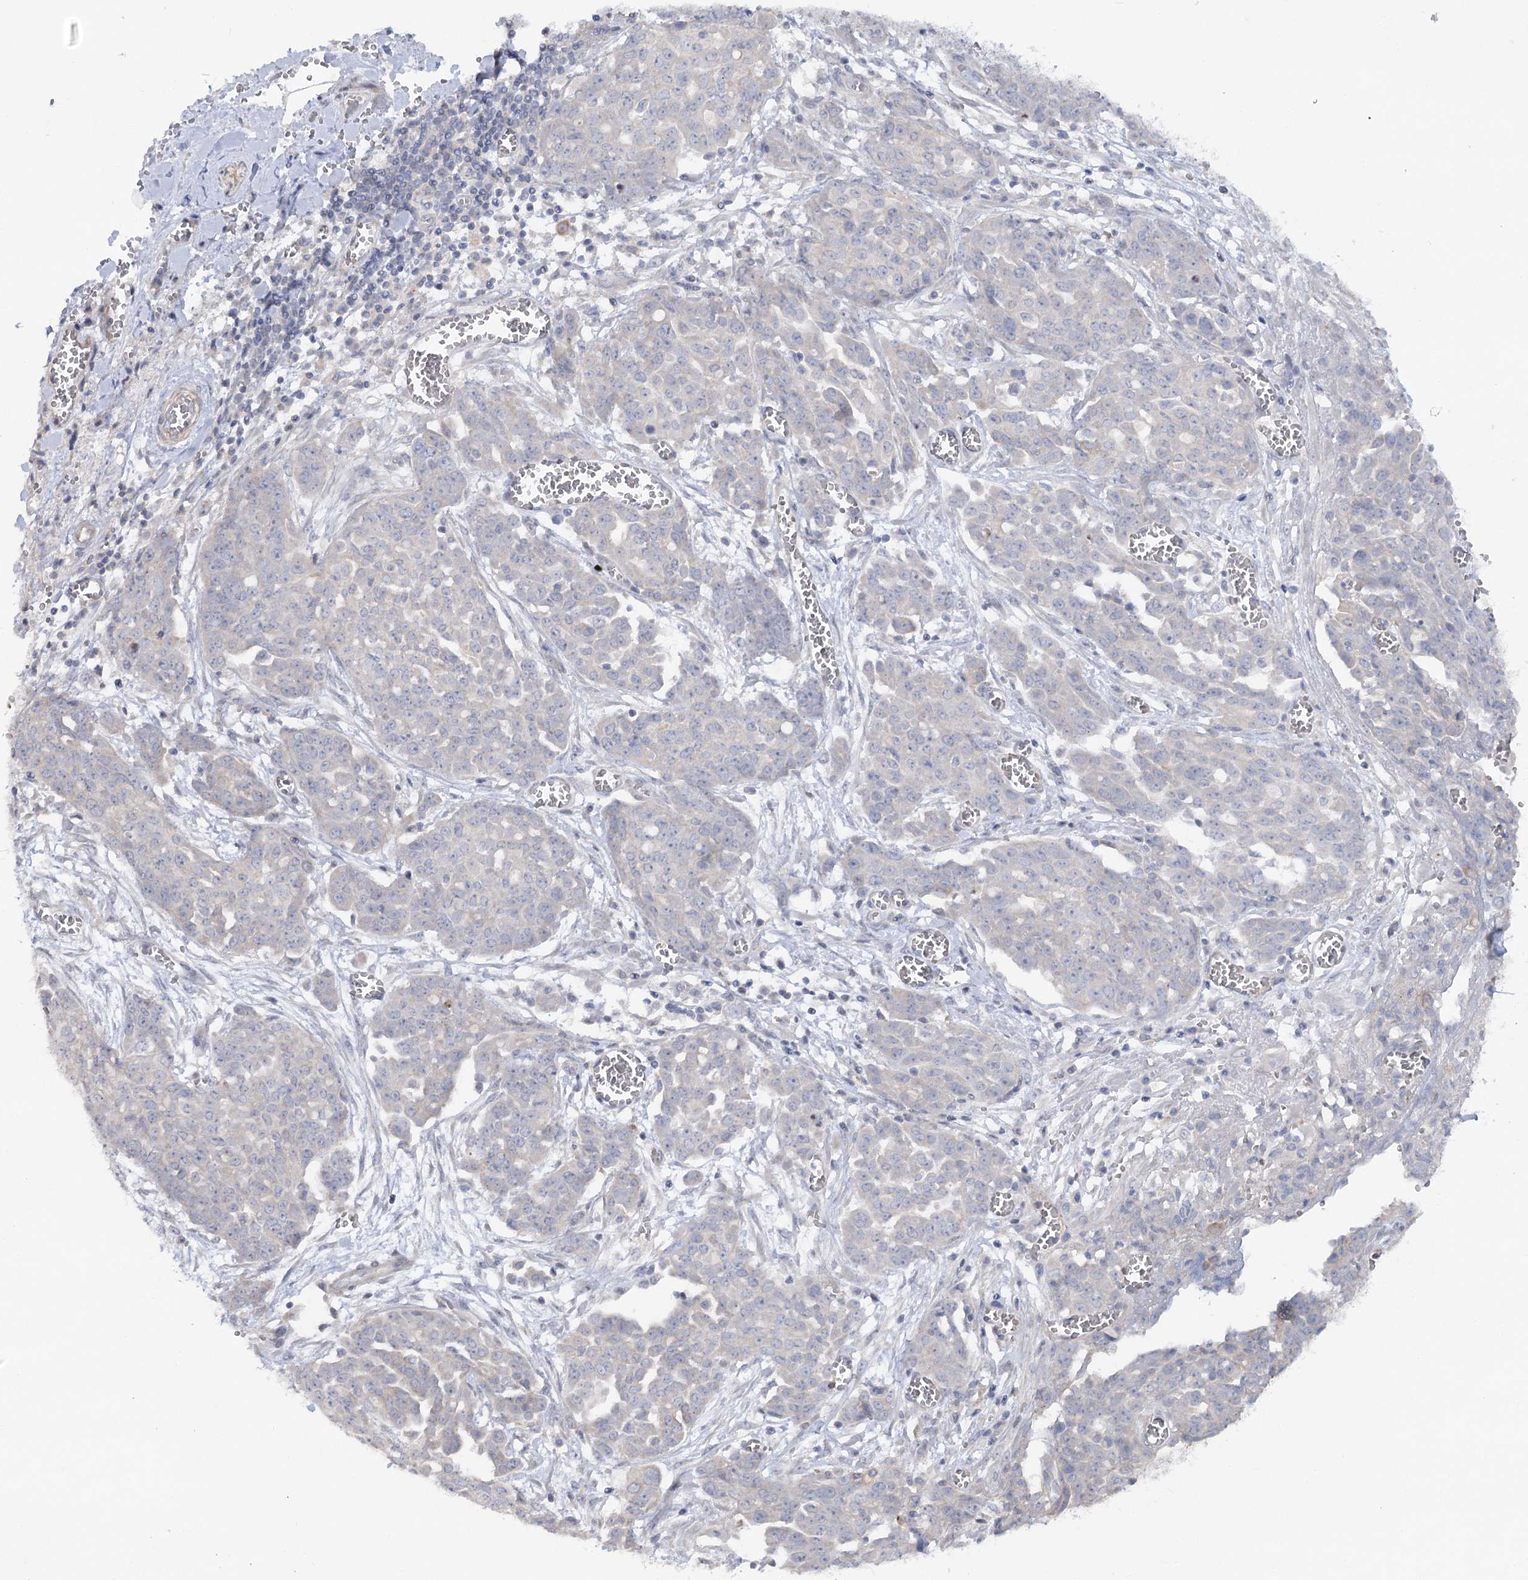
{"staining": {"intensity": "negative", "quantity": "none", "location": "none"}, "tissue": "ovarian cancer", "cell_type": "Tumor cells", "image_type": "cancer", "snomed": [{"axis": "morphology", "description": "Cystadenocarcinoma, serous, NOS"}, {"axis": "topography", "description": "Soft tissue"}, {"axis": "topography", "description": "Ovary"}], "caption": "Protein analysis of ovarian cancer exhibits no significant staining in tumor cells.", "gene": "SCN11A", "patient": {"sex": "female", "age": 57}}